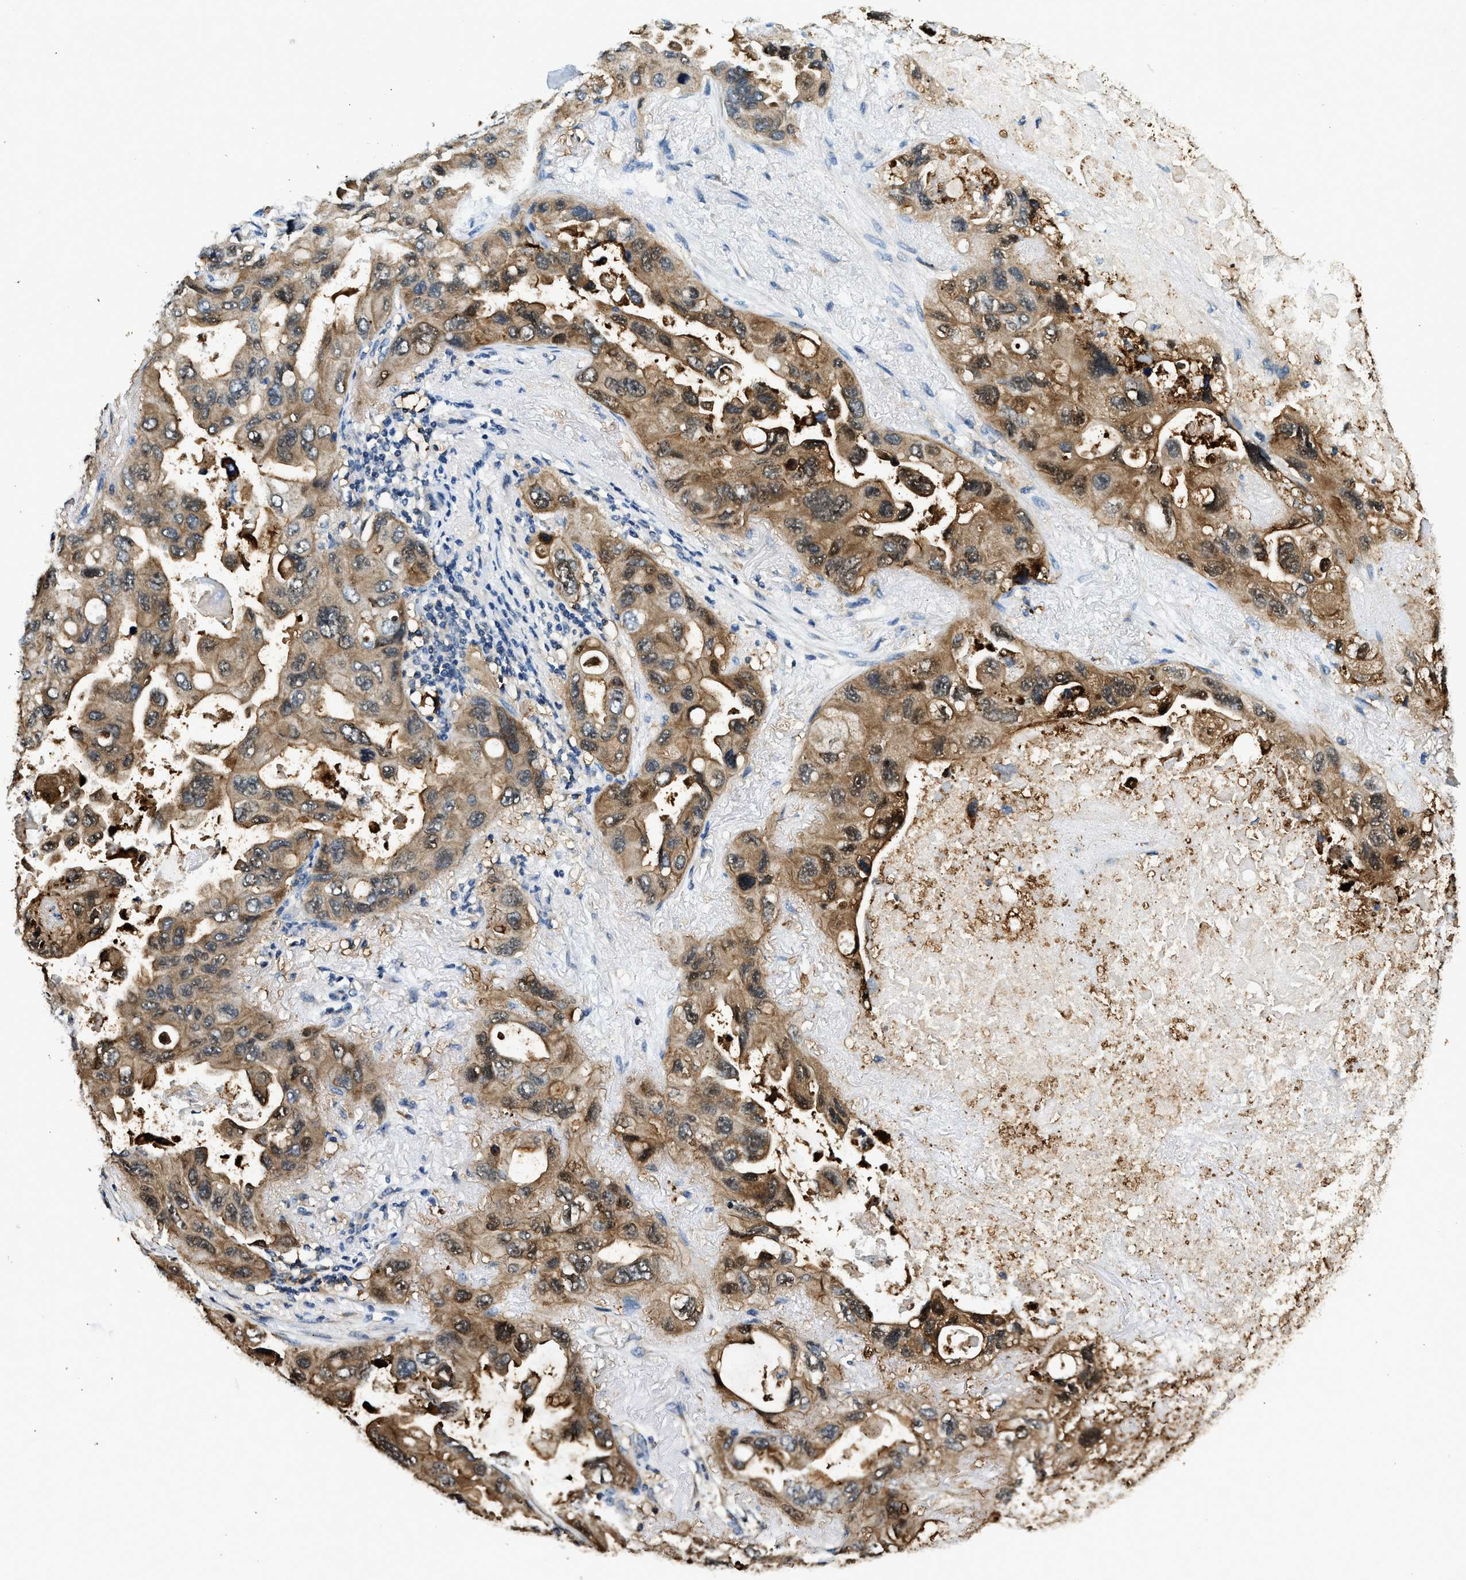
{"staining": {"intensity": "moderate", "quantity": ">75%", "location": "cytoplasmic/membranous,nuclear"}, "tissue": "lung cancer", "cell_type": "Tumor cells", "image_type": "cancer", "snomed": [{"axis": "morphology", "description": "Squamous cell carcinoma, NOS"}, {"axis": "topography", "description": "Lung"}], "caption": "This photomicrograph reveals immunohistochemistry staining of human lung cancer, with medium moderate cytoplasmic/membranous and nuclear positivity in approximately >75% of tumor cells.", "gene": "ANXA3", "patient": {"sex": "female", "age": 73}}